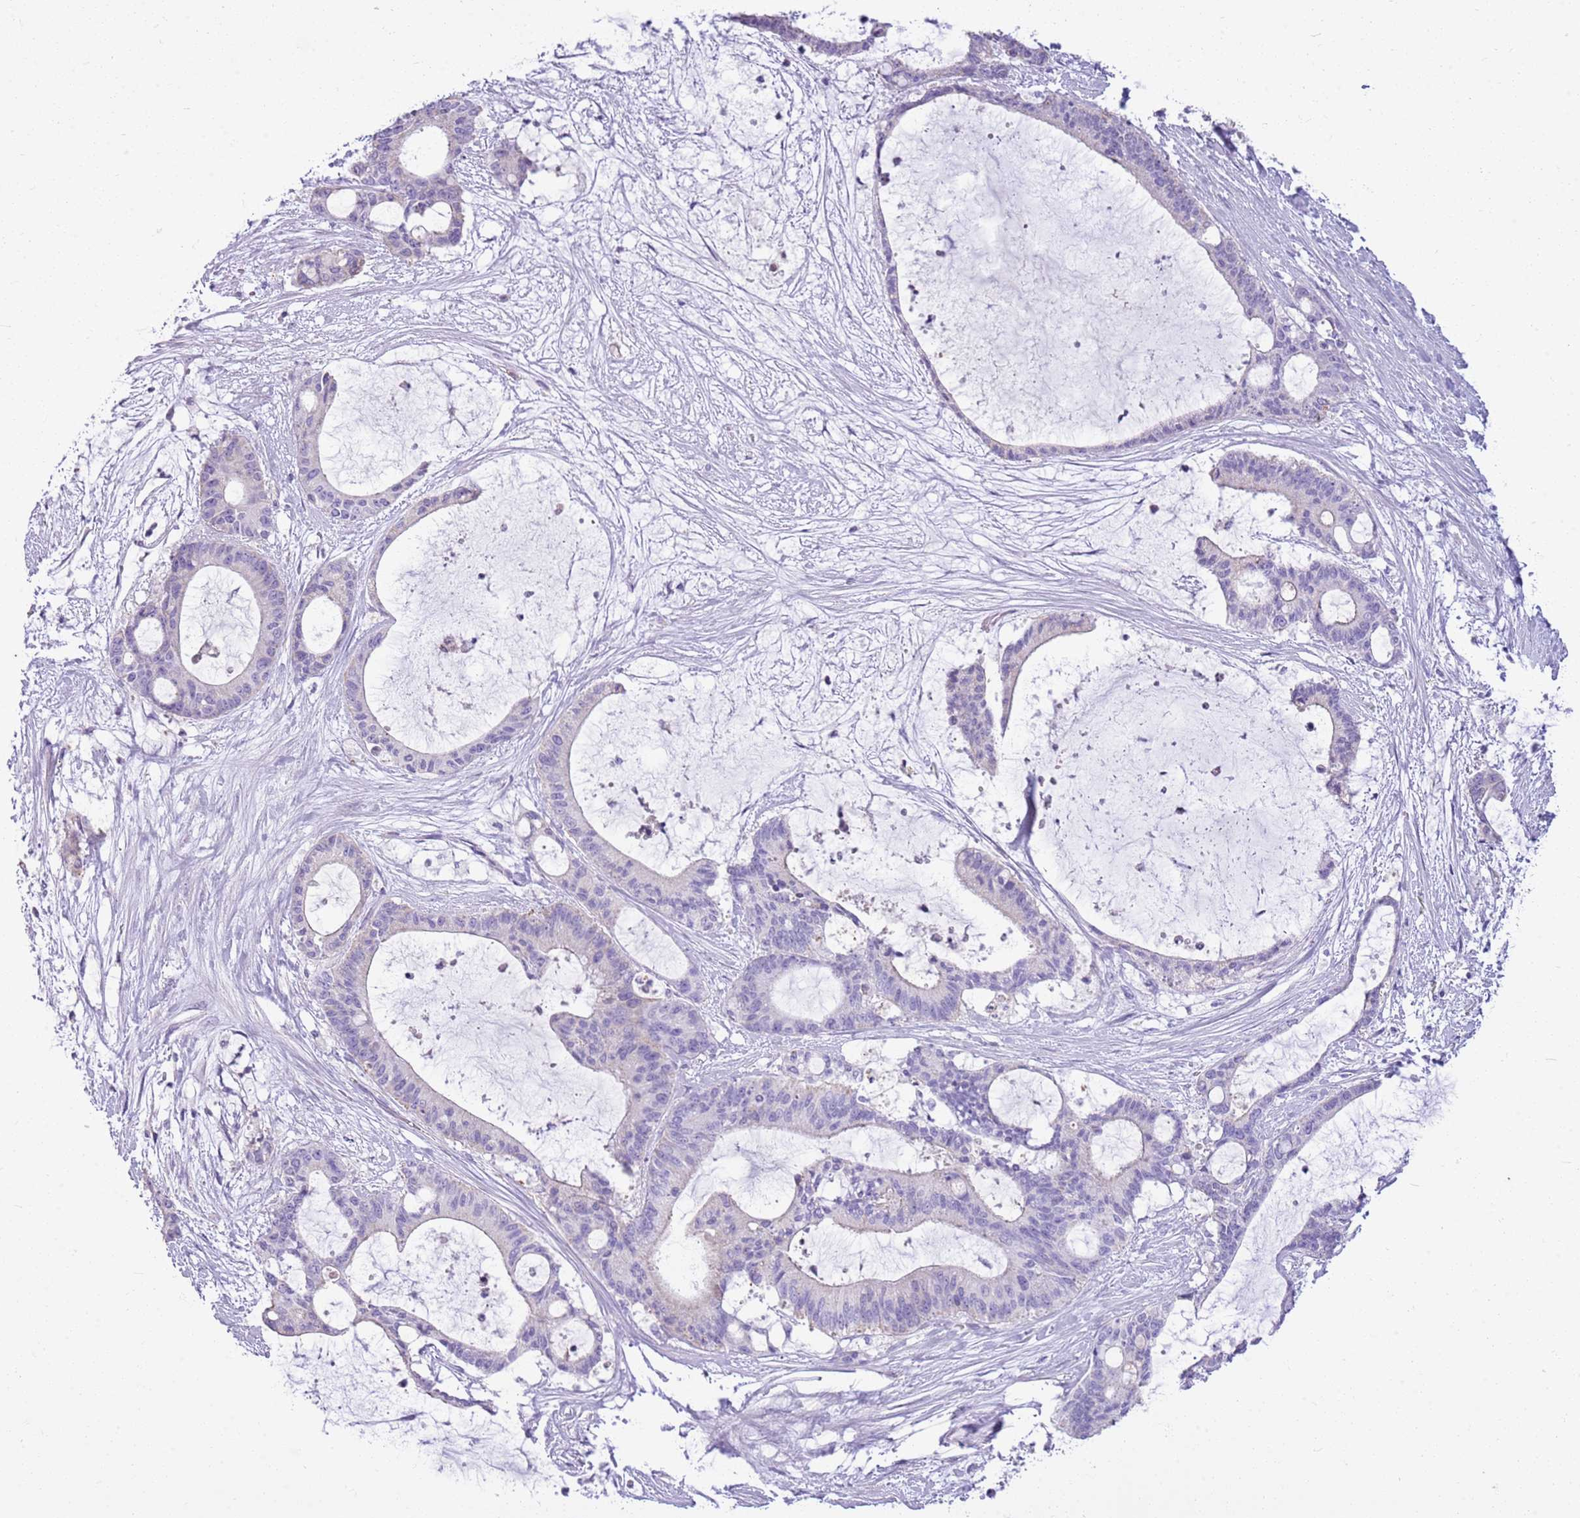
{"staining": {"intensity": "negative", "quantity": "none", "location": "none"}, "tissue": "liver cancer", "cell_type": "Tumor cells", "image_type": "cancer", "snomed": [{"axis": "morphology", "description": "Normal tissue, NOS"}, {"axis": "morphology", "description": "Cholangiocarcinoma"}, {"axis": "topography", "description": "Liver"}, {"axis": "topography", "description": "Peripheral nerve tissue"}], "caption": "Immunohistochemical staining of human liver cholangiocarcinoma shows no significant positivity in tumor cells. (DAB (3,3'-diaminobenzidine) immunohistochemistry (IHC) visualized using brightfield microscopy, high magnification).", "gene": "CNPPD1", "patient": {"sex": "female", "age": 73}}